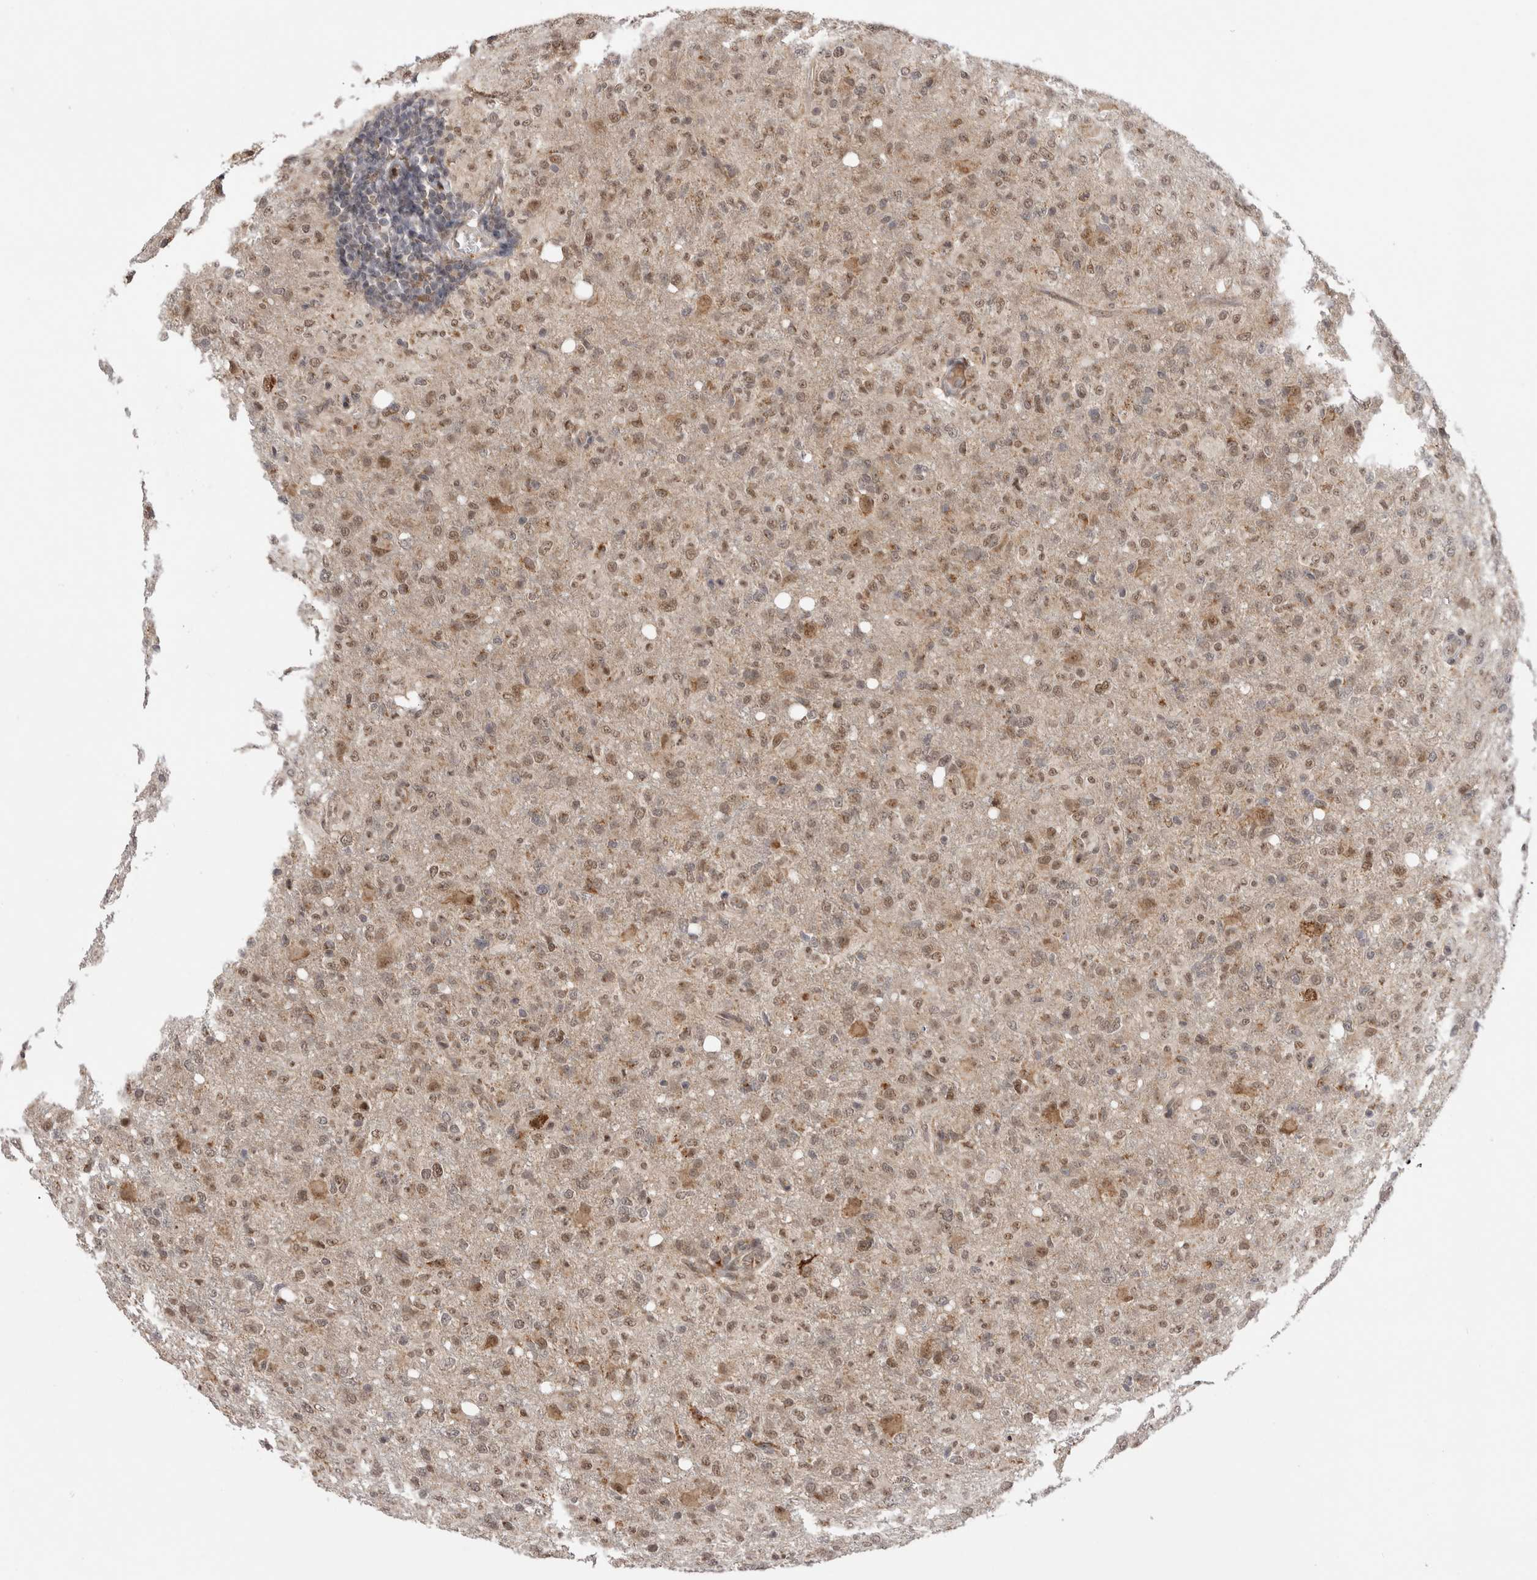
{"staining": {"intensity": "moderate", "quantity": ">75%", "location": "nuclear"}, "tissue": "glioma", "cell_type": "Tumor cells", "image_type": "cancer", "snomed": [{"axis": "morphology", "description": "Glioma, malignant, High grade"}, {"axis": "topography", "description": "Brain"}], "caption": "Glioma stained for a protein (brown) displays moderate nuclear positive positivity in about >75% of tumor cells.", "gene": "TMEM65", "patient": {"sex": "female", "age": 57}}